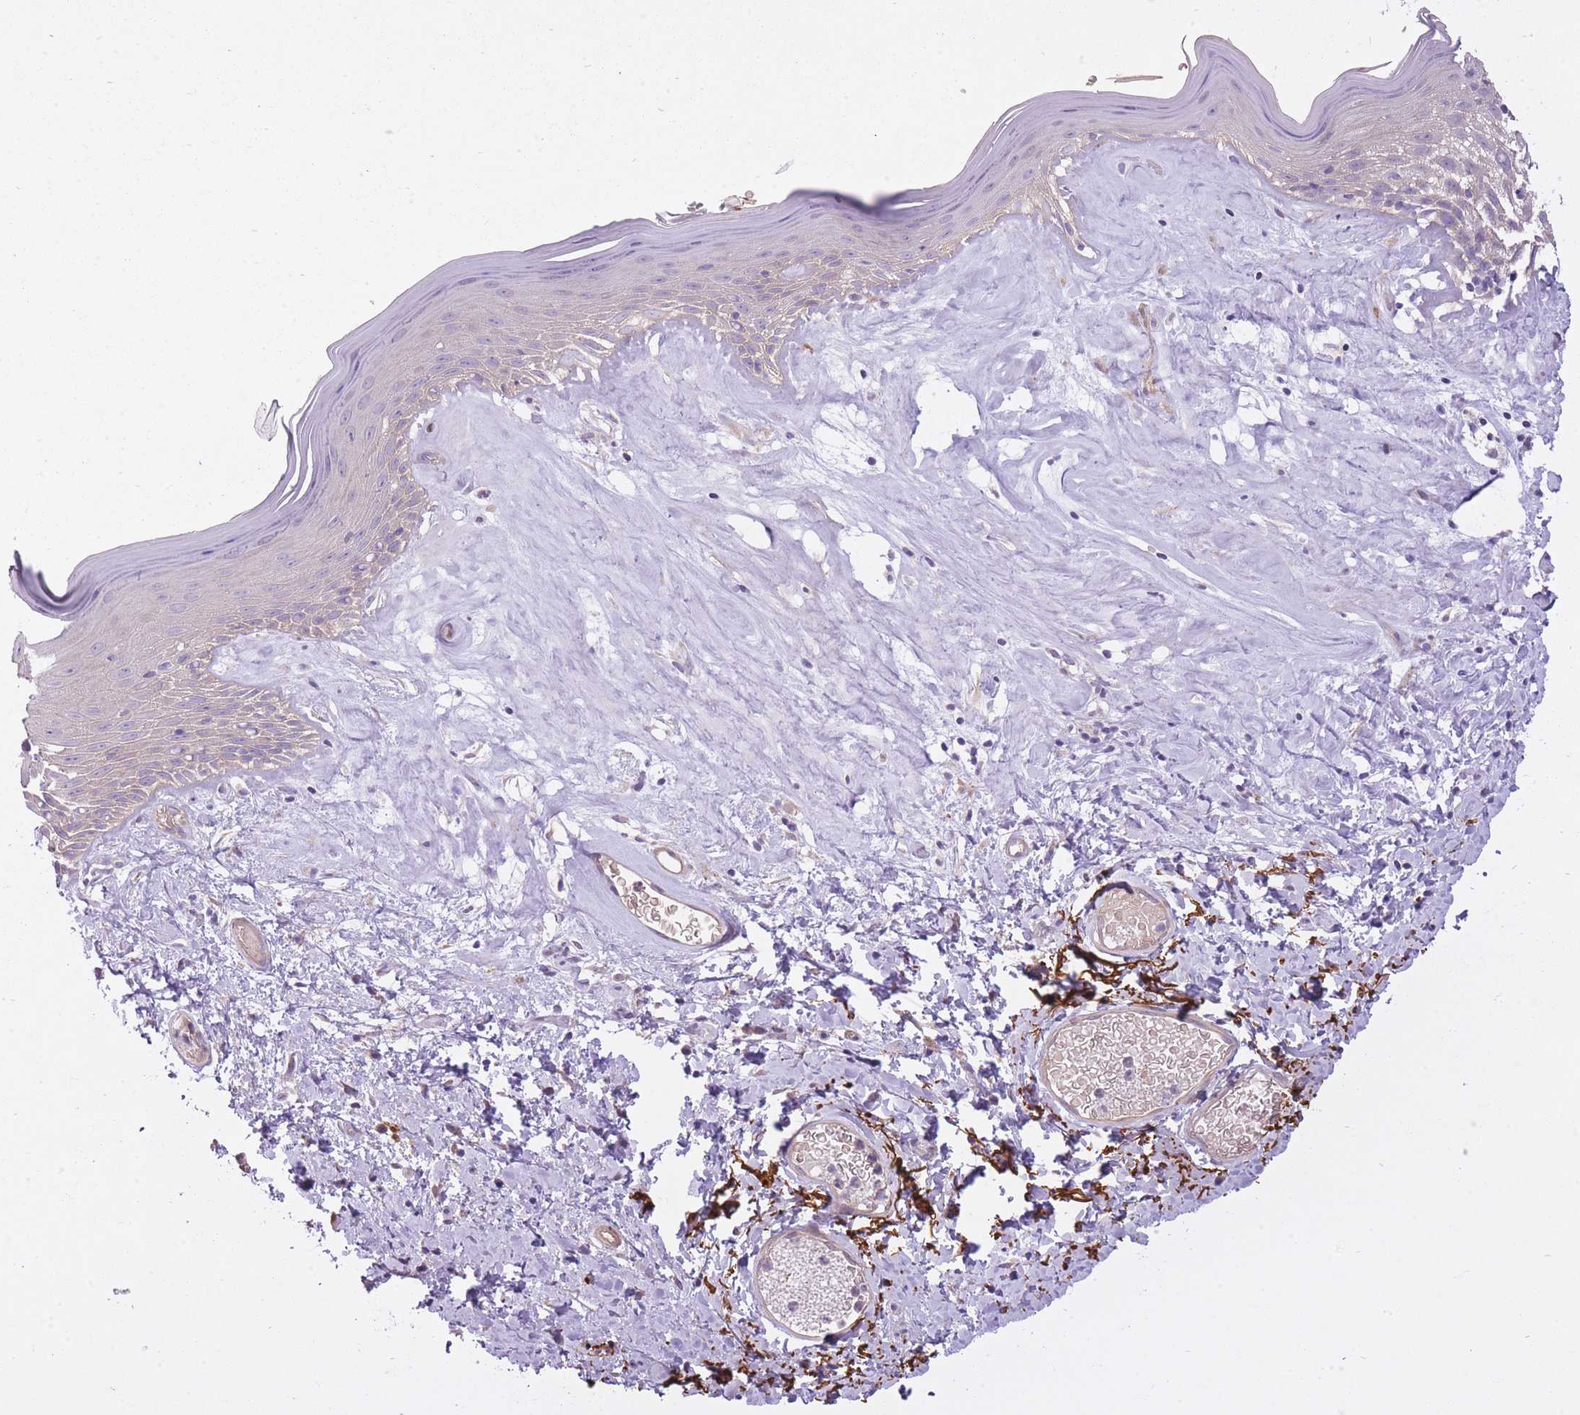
{"staining": {"intensity": "negative", "quantity": "none", "location": "none"}, "tissue": "skin", "cell_type": "Epidermal cells", "image_type": "normal", "snomed": [{"axis": "morphology", "description": "Normal tissue, NOS"}, {"axis": "morphology", "description": "Inflammation, NOS"}, {"axis": "topography", "description": "Vulva"}], "caption": "Epidermal cells show no significant protein staining in normal skin.", "gene": "REV1", "patient": {"sex": "female", "age": 86}}